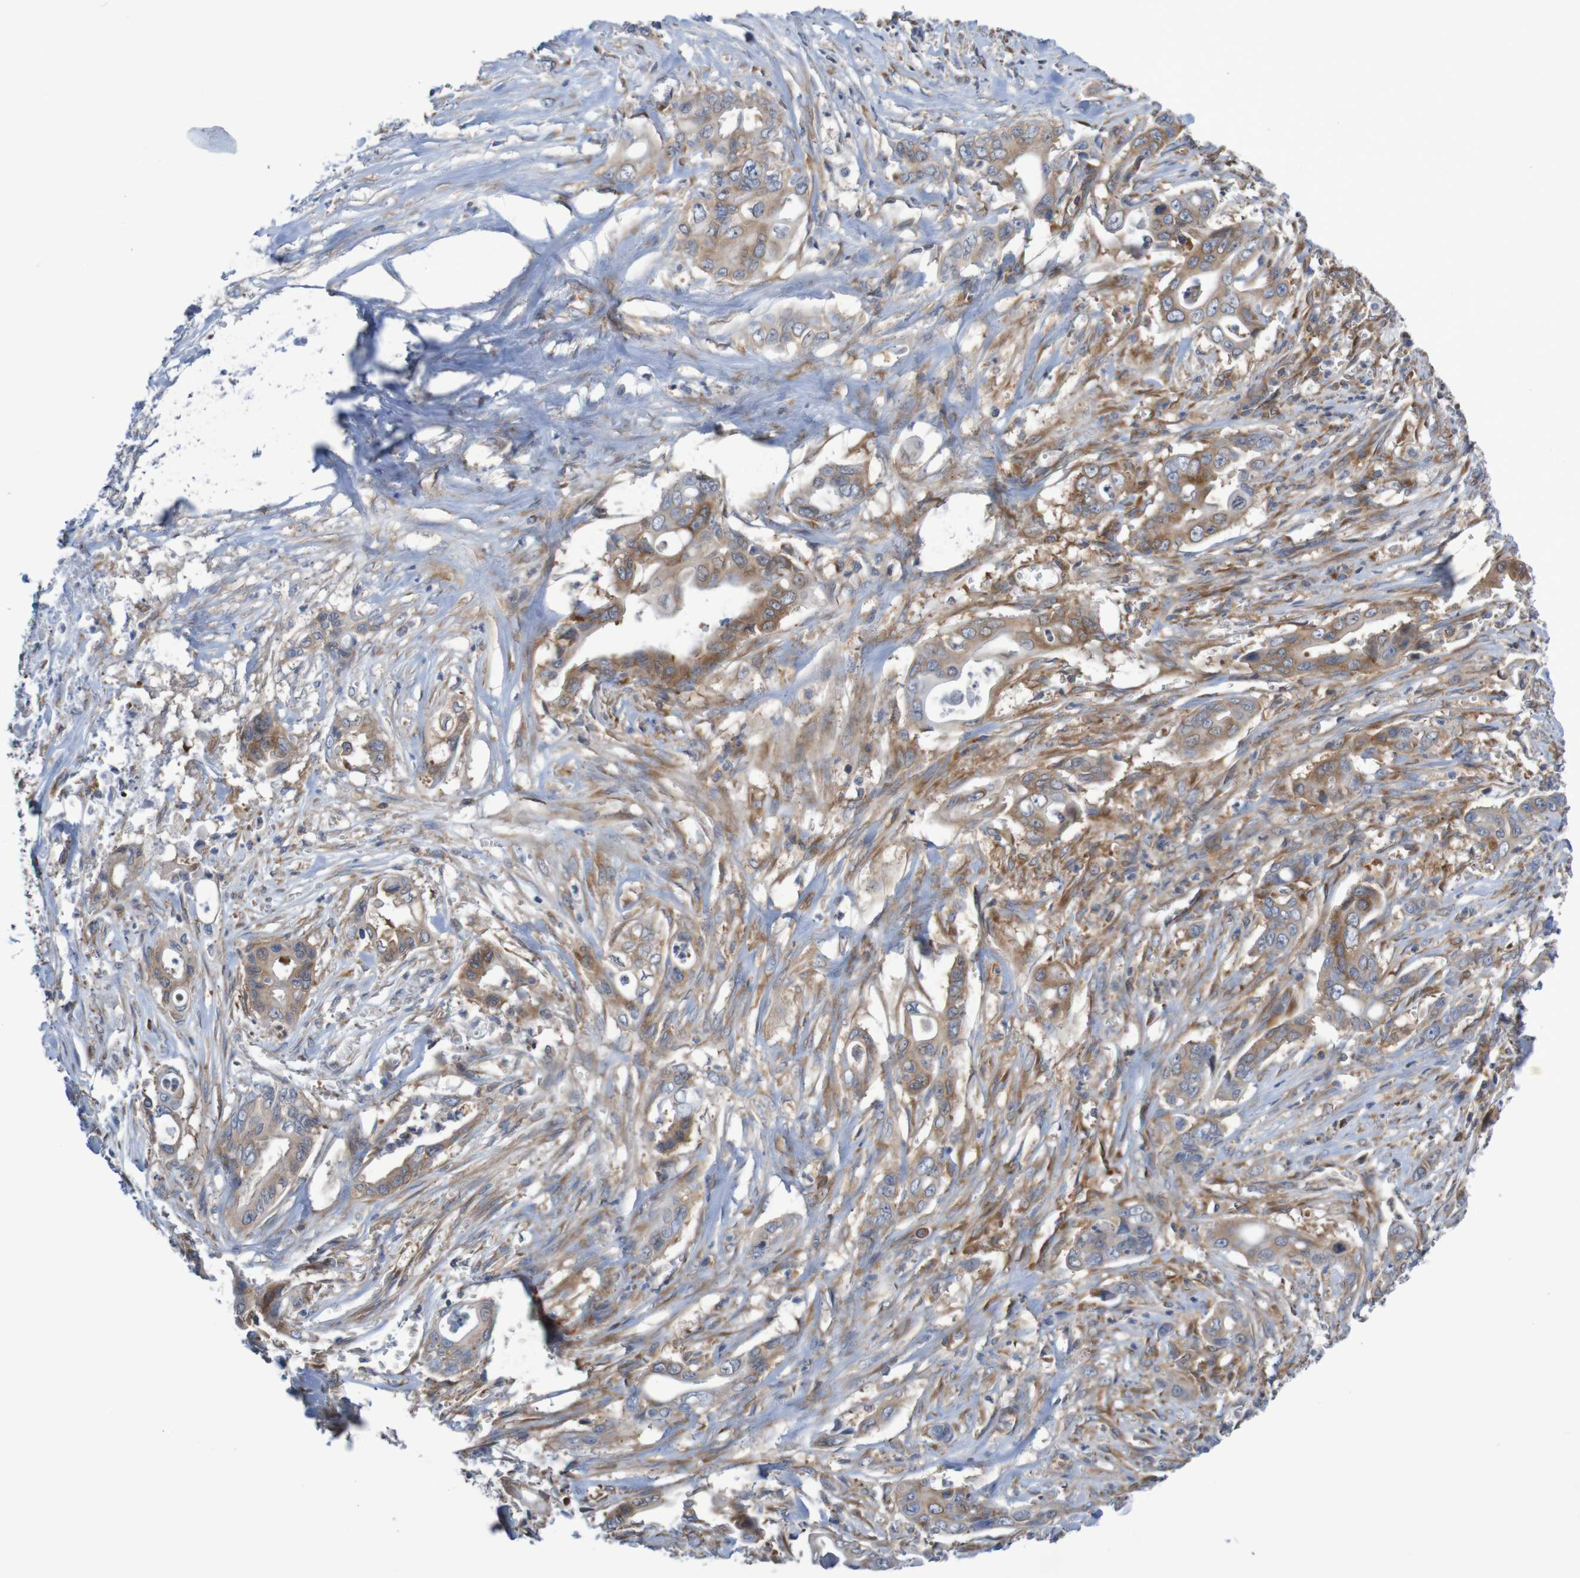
{"staining": {"intensity": "strong", "quantity": "25%-75%", "location": "cytoplasmic/membranous"}, "tissue": "pancreatic cancer", "cell_type": "Tumor cells", "image_type": "cancer", "snomed": [{"axis": "morphology", "description": "Adenocarcinoma, NOS"}, {"axis": "topography", "description": "Pancreas"}], "caption": "Pancreatic cancer (adenocarcinoma) stained for a protein (brown) exhibits strong cytoplasmic/membranous positive positivity in about 25%-75% of tumor cells.", "gene": "LRRC47", "patient": {"sex": "male", "age": 59}}